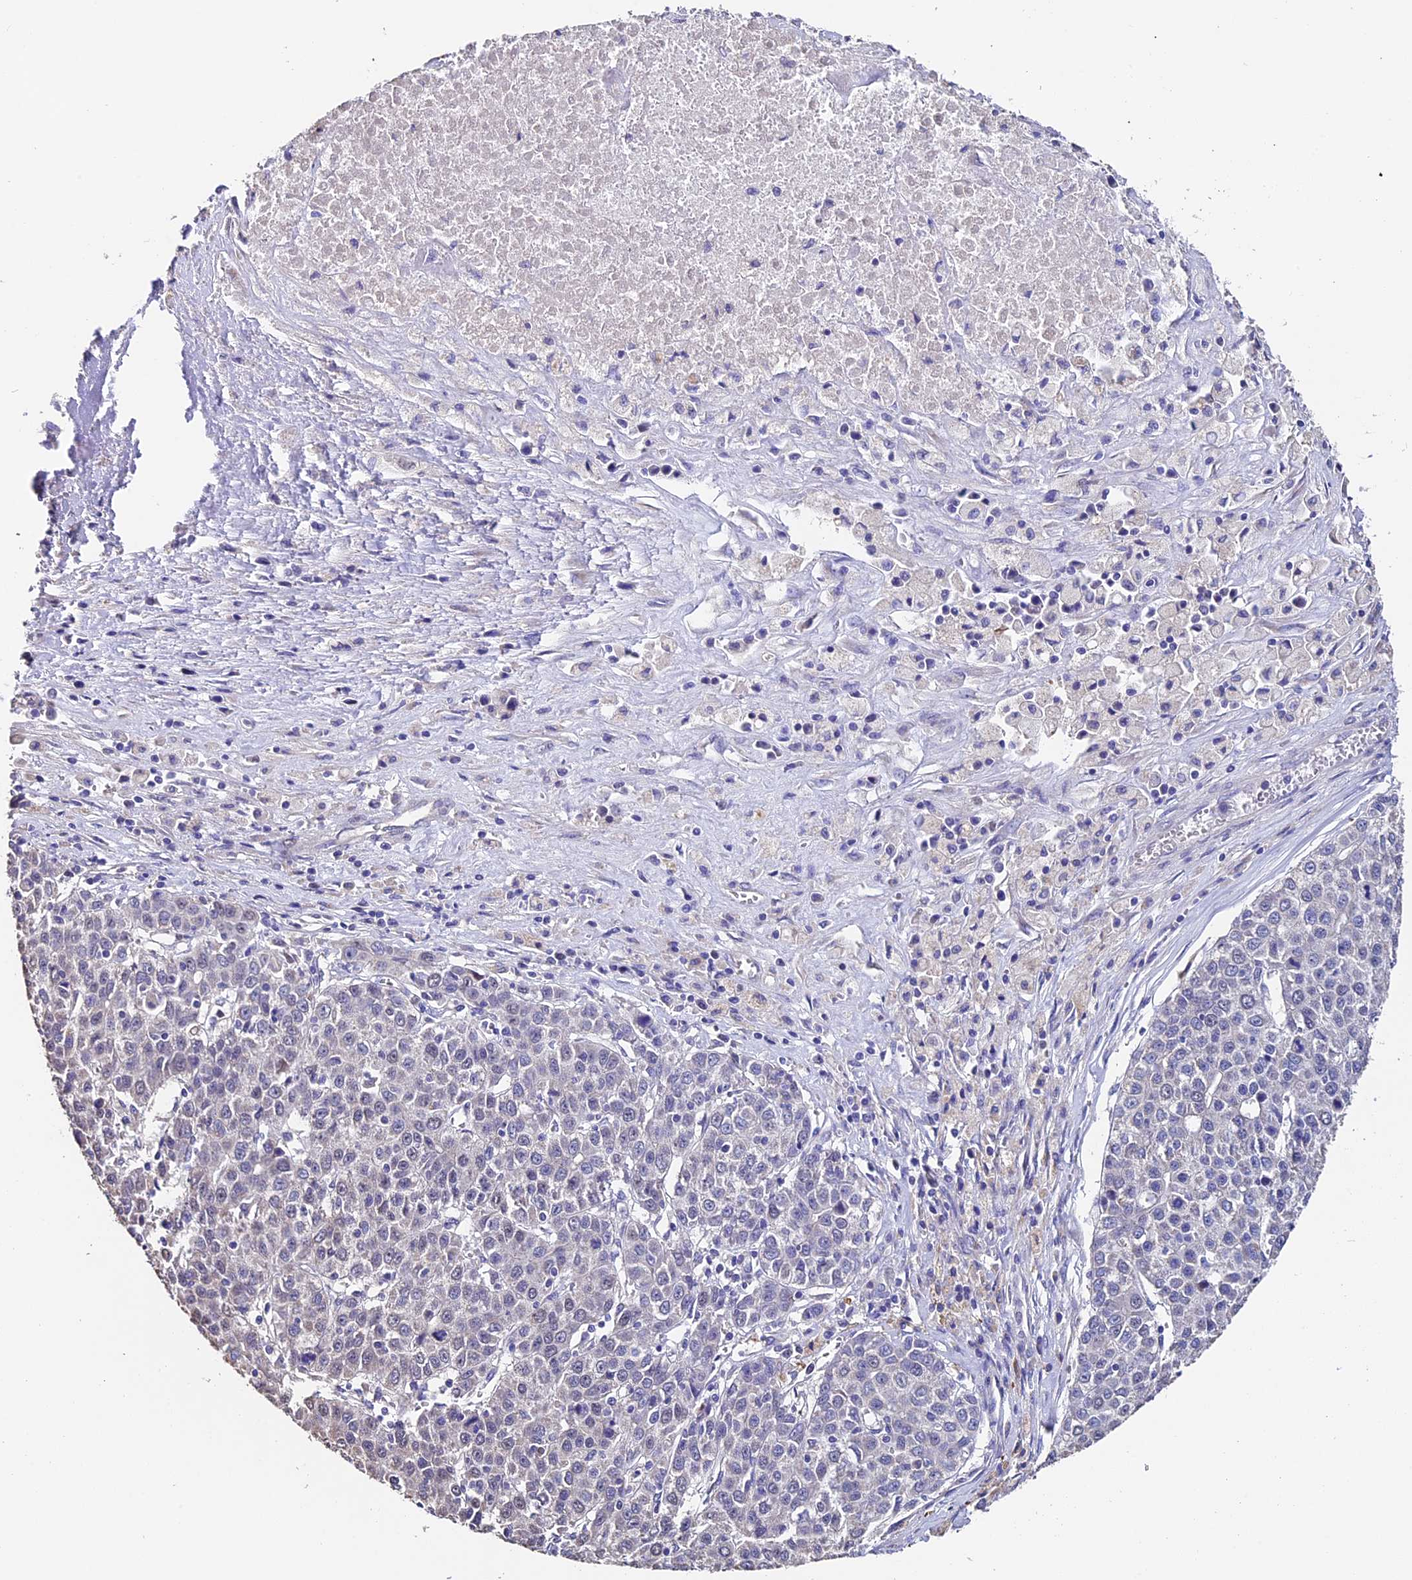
{"staining": {"intensity": "weak", "quantity": "<25%", "location": "cytoplasmic/membranous"}, "tissue": "liver cancer", "cell_type": "Tumor cells", "image_type": "cancer", "snomed": [{"axis": "morphology", "description": "Carcinoma, Hepatocellular, NOS"}, {"axis": "topography", "description": "Liver"}], "caption": "Tumor cells are negative for brown protein staining in liver cancer.", "gene": "FBXW9", "patient": {"sex": "female", "age": 53}}